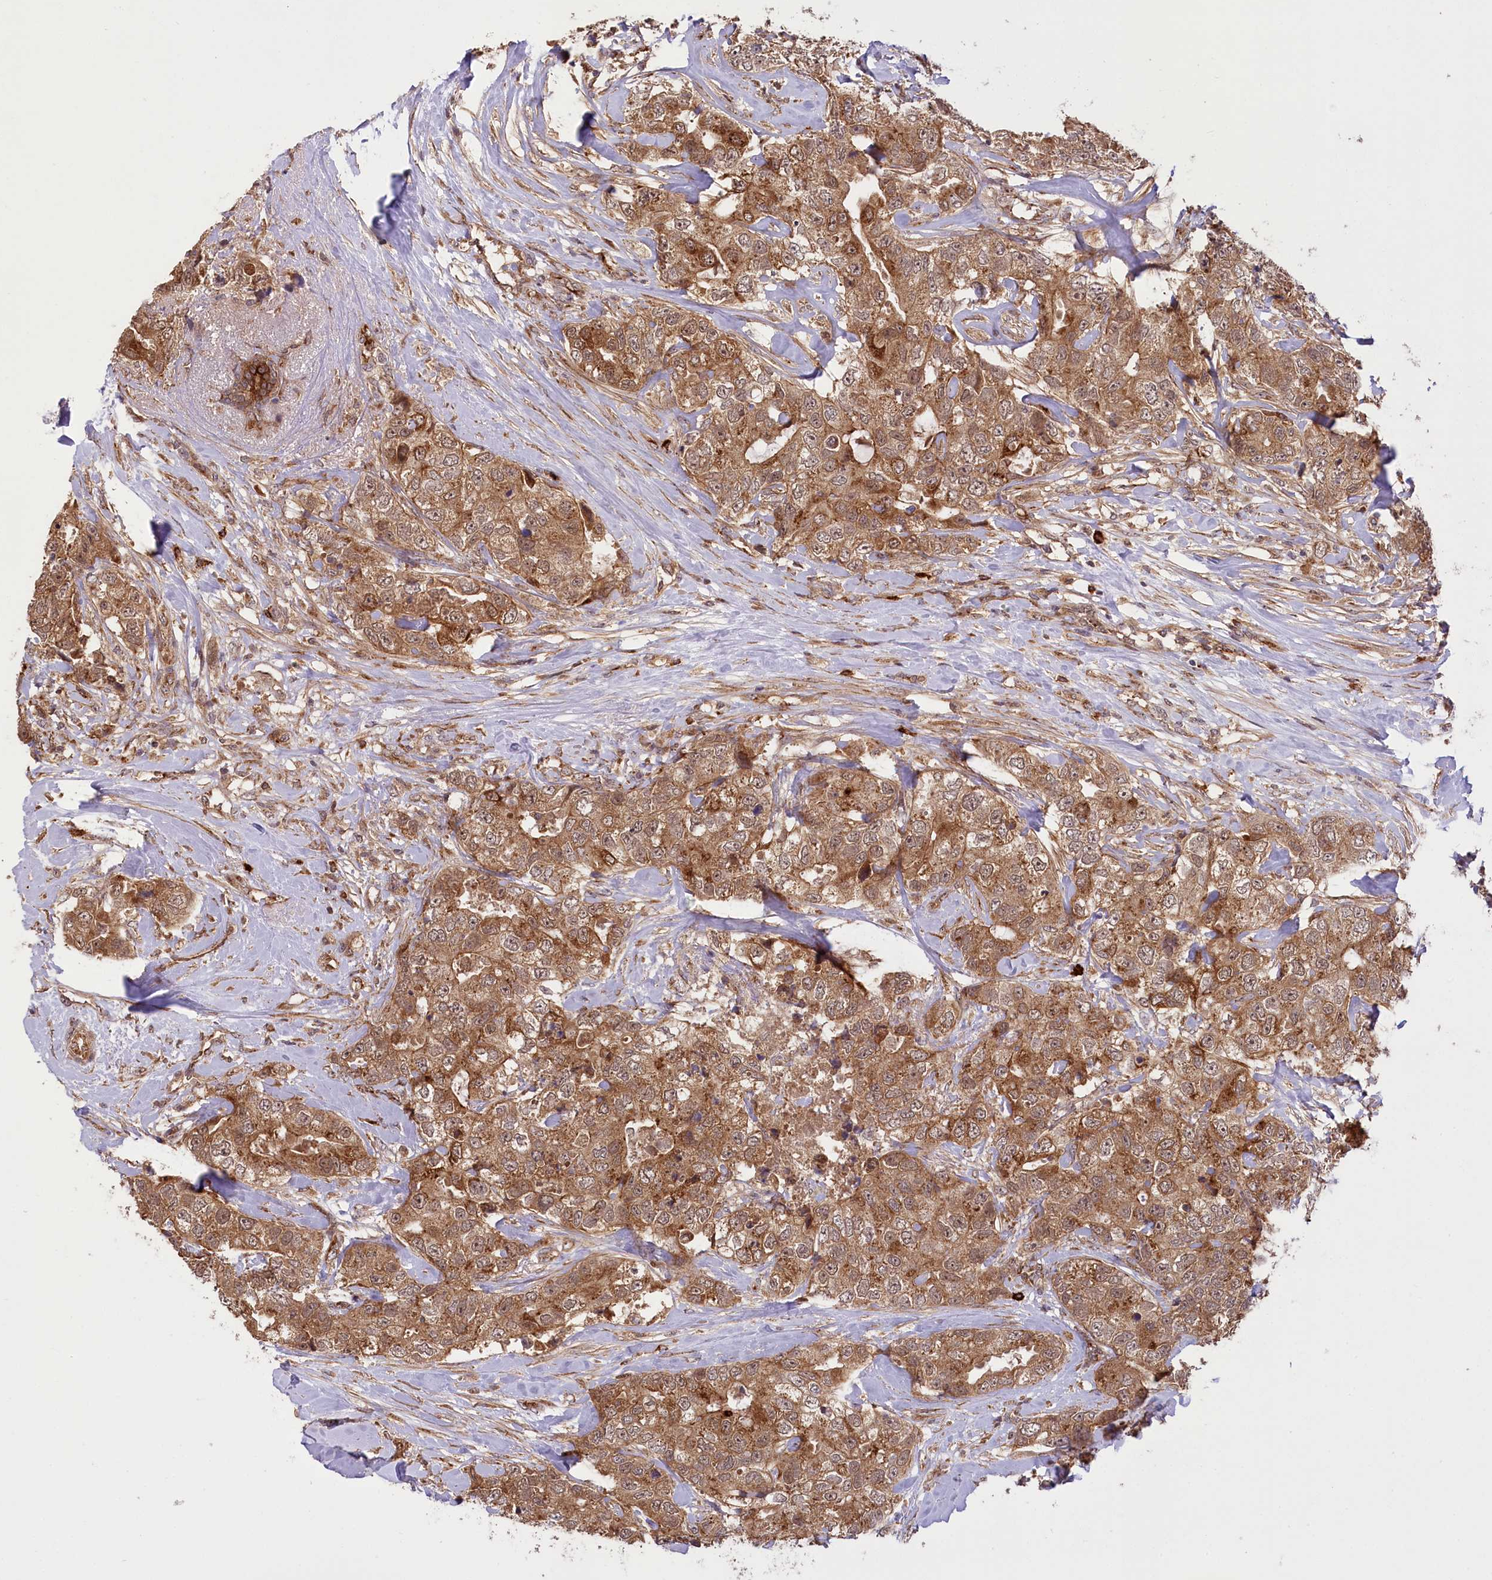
{"staining": {"intensity": "moderate", "quantity": ">75%", "location": "cytoplasmic/membranous,nuclear"}, "tissue": "breast cancer", "cell_type": "Tumor cells", "image_type": "cancer", "snomed": [{"axis": "morphology", "description": "Duct carcinoma"}, {"axis": "topography", "description": "Breast"}], "caption": "Immunohistochemistry (IHC) (DAB) staining of human invasive ductal carcinoma (breast) shows moderate cytoplasmic/membranous and nuclear protein expression in approximately >75% of tumor cells.", "gene": "CARD19", "patient": {"sex": "female", "age": 62}}